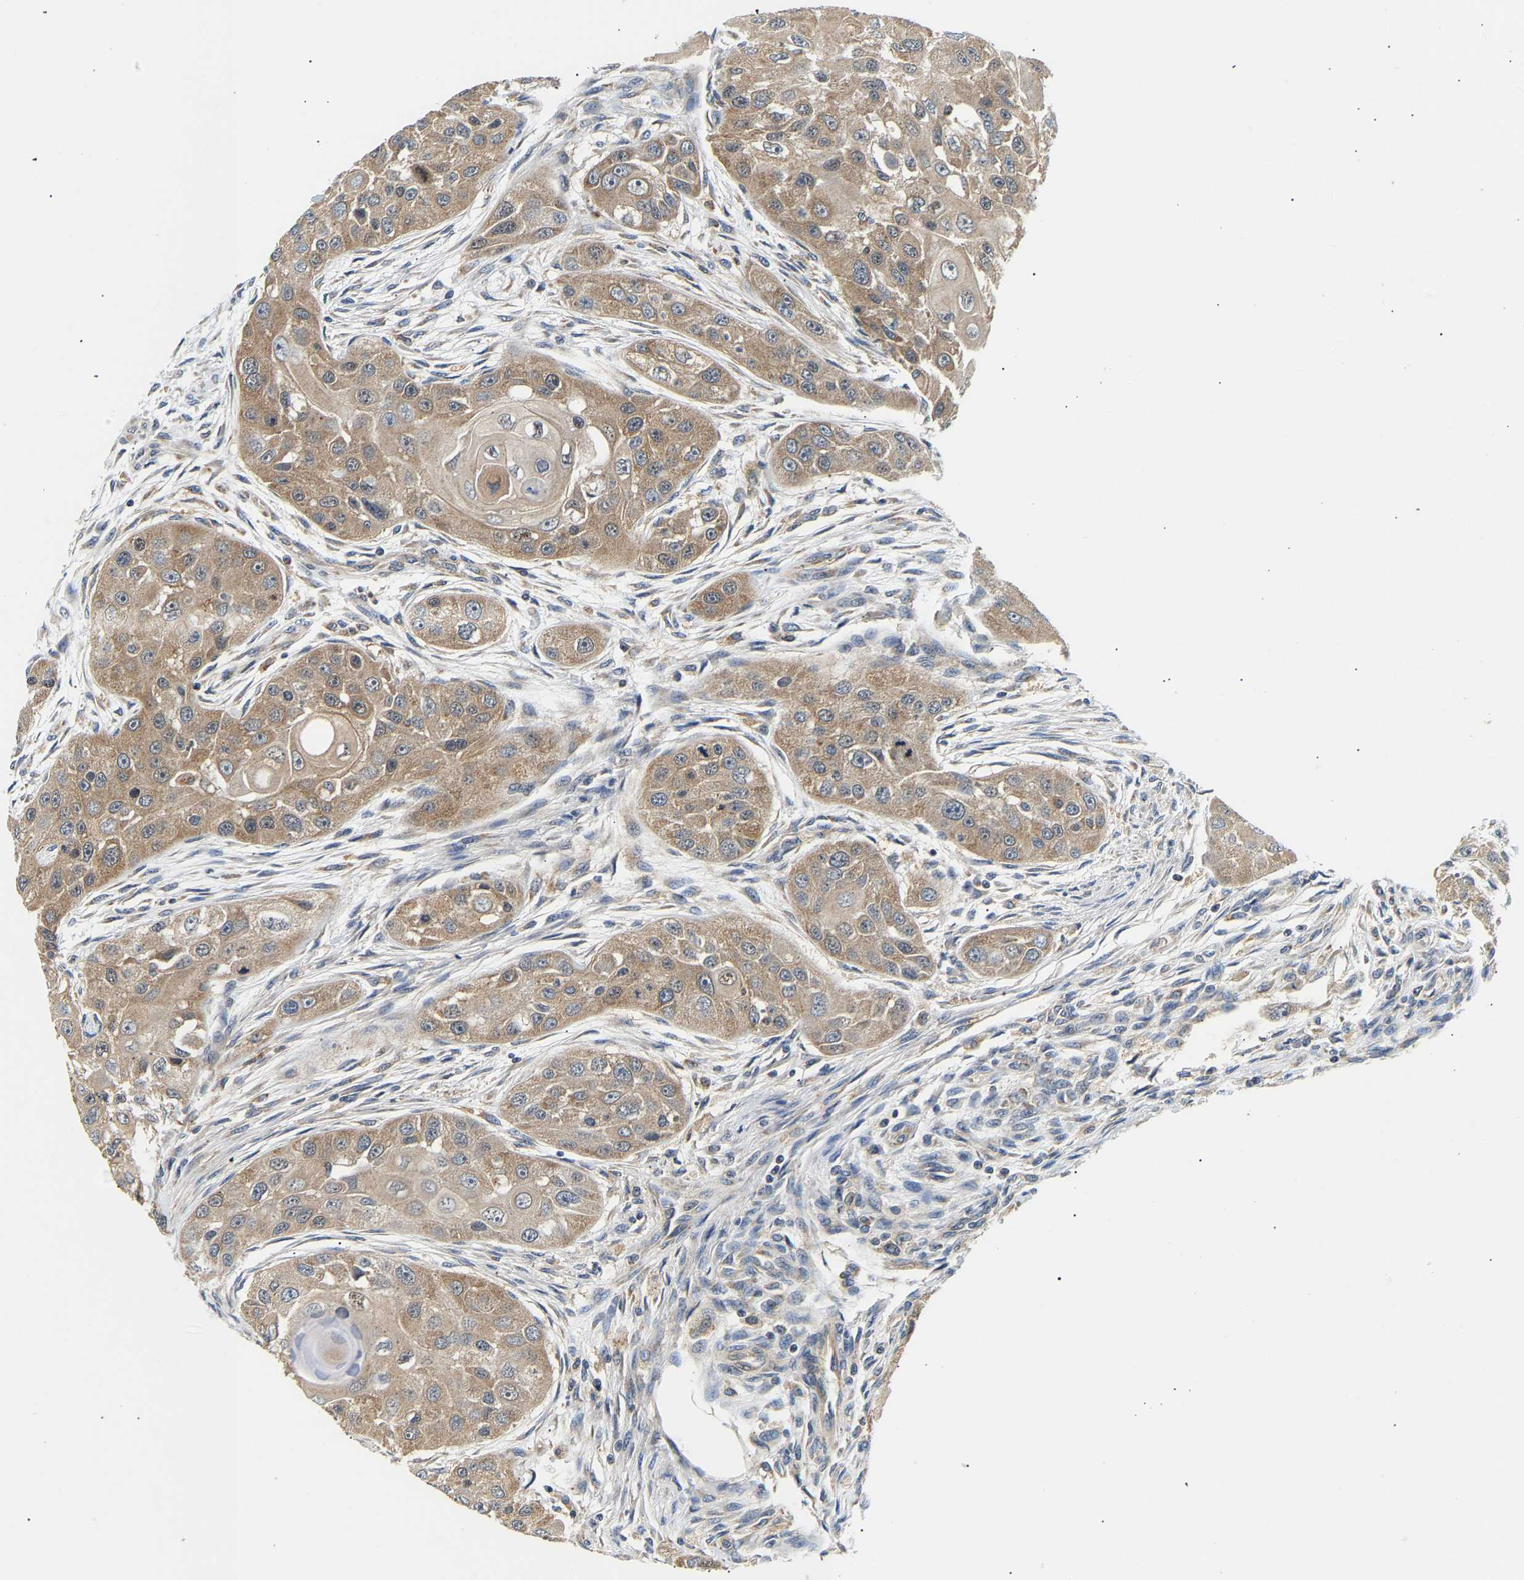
{"staining": {"intensity": "moderate", "quantity": ">75%", "location": "cytoplasmic/membranous"}, "tissue": "head and neck cancer", "cell_type": "Tumor cells", "image_type": "cancer", "snomed": [{"axis": "morphology", "description": "Normal tissue, NOS"}, {"axis": "morphology", "description": "Squamous cell carcinoma, NOS"}, {"axis": "topography", "description": "Skeletal muscle"}, {"axis": "topography", "description": "Head-Neck"}], "caption": "Head and neck squamous cell carcinoma stained for a protein (brown) shows moderate cytoplasmic/membranous positive positivity in about >75% of tumor cells.", "gene": "PPID", "patient": {"sex": "male", "age": 51}}